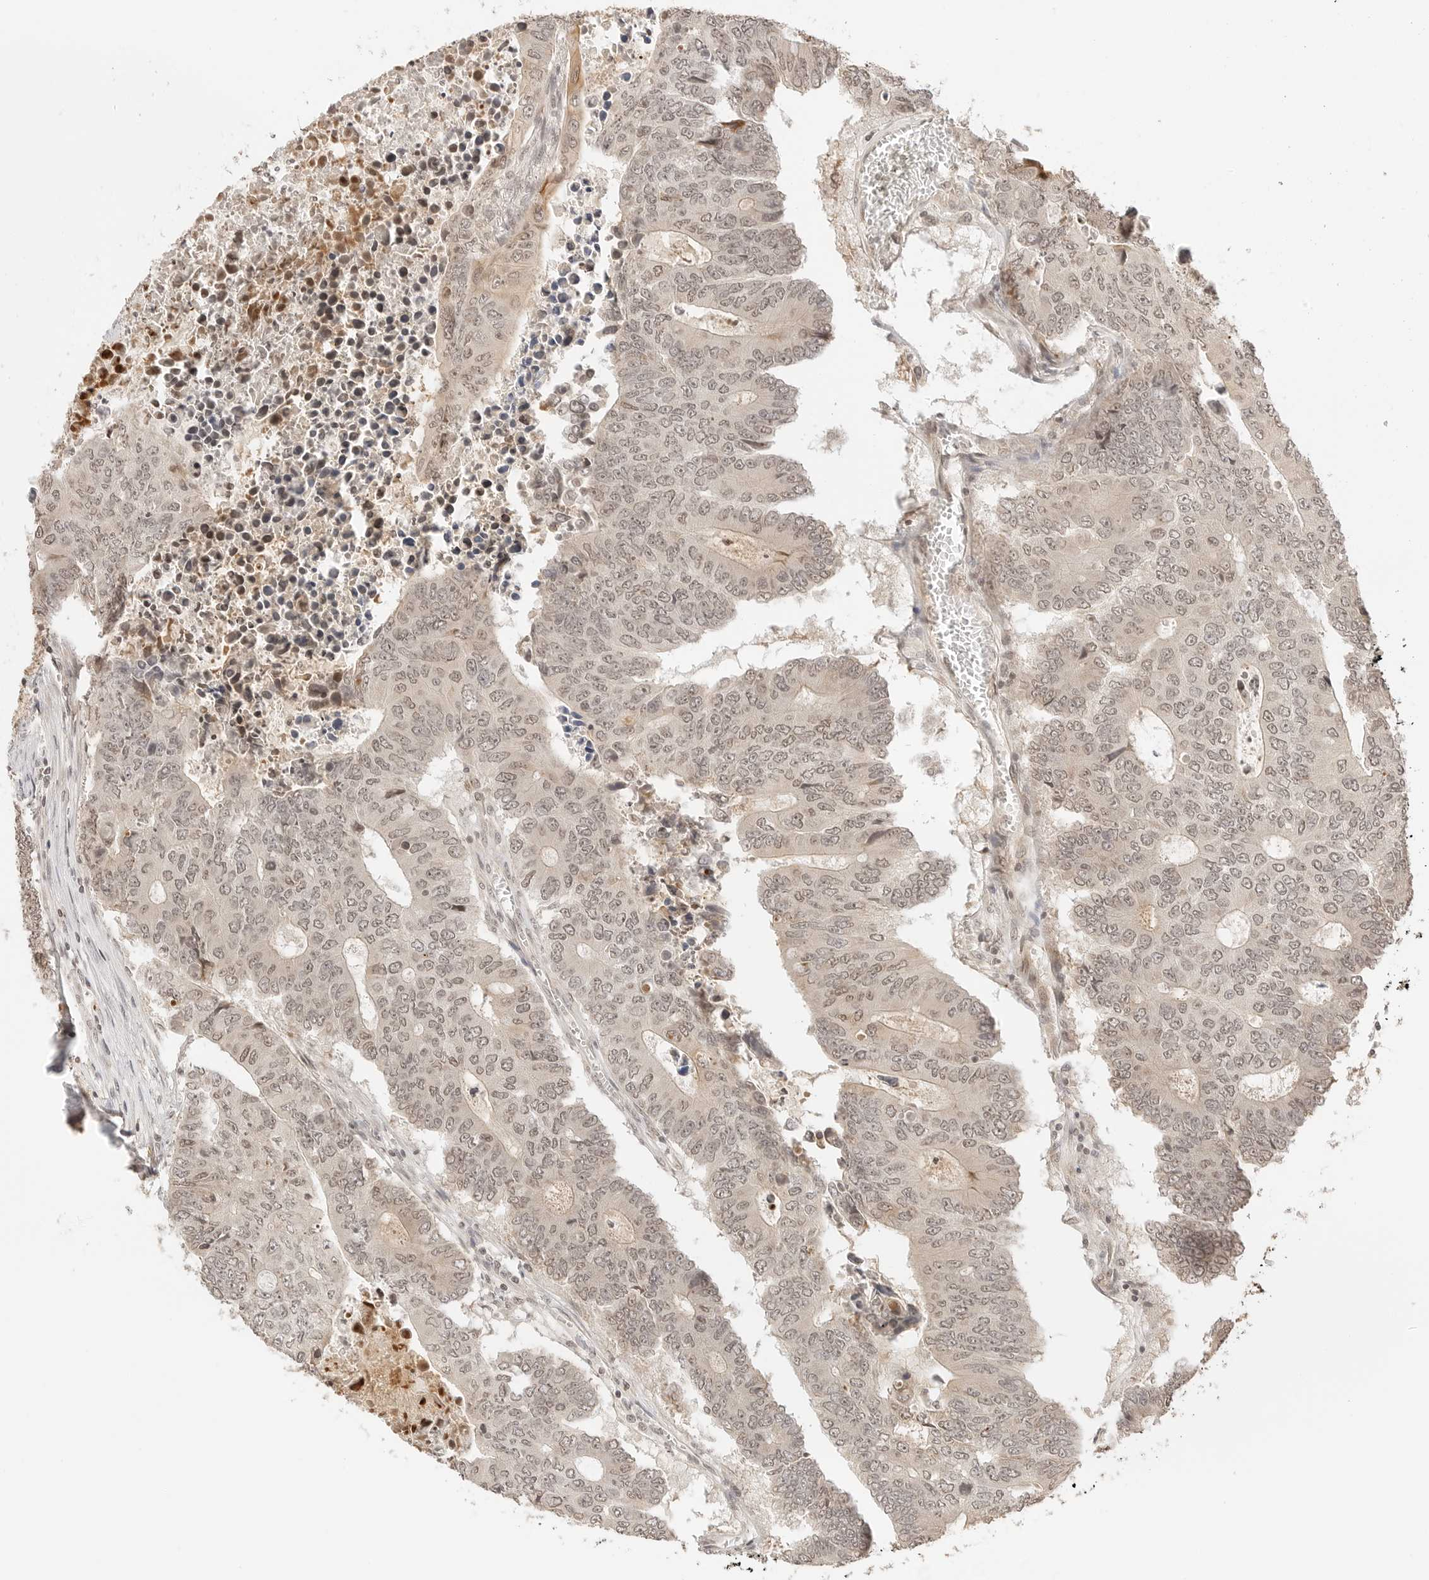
{"staining": {"intensity": "weak", "quantity": ">75%", "location": "nuclear"}, "tissue": "colorectal cancer", "cell_type": "Tumor cells", "image_type": "cancer", "snomed": [{"axis": "morphology", "description": "Adenocarcinoma, NOS"}, {"axis": "topography", "description": "Colon"}], "caption": "Tumor cells display low levels of weak nuclear staining in approximately >75% of cells in adenocarcinoma (colorectal). The protein is stained brown, and the nuclei are stained in blue (DAB IHC with brightfield microscopy, high magnification).", "gene": "SEPTIN4", "patient": {"sex": "male", "age": 87}}